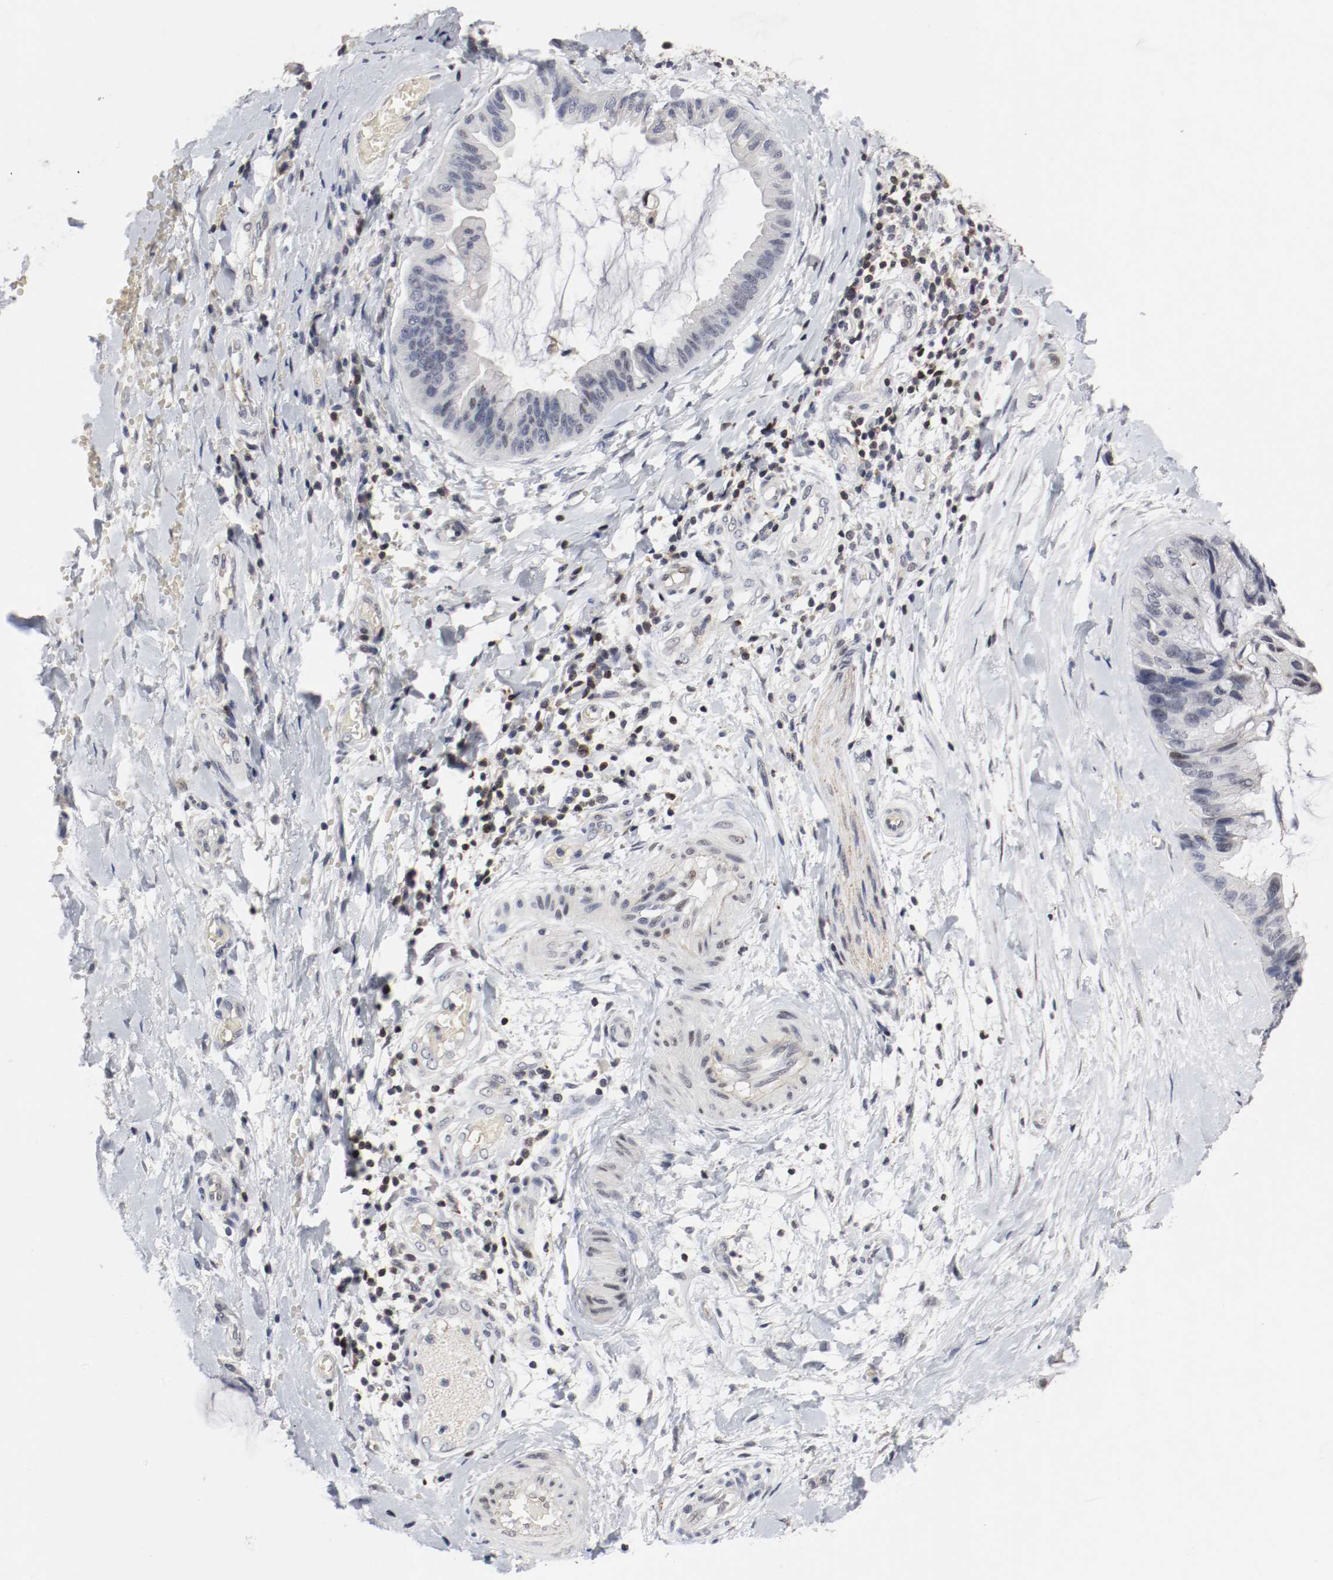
{"staining": {"intensity": "negative", "quantity": "none", "location": "none"}, "tissue": "ovarian cancer", "cell_type": "Tumor cells", "image_type": "cancer", "snomed": [{"axis": "morphology", "description": "Cystadenocarcinoma, mucinous, NOS"}, {"axis": "topography", "description": "Ovary"}], "caption": "Immunohistochemical staining of human mucinous cystadenocarcinoma (ovarian) displays no significant staining in tumor cells.", "gene": "JUND", "patient": {"sex": "female", "age": 39}}